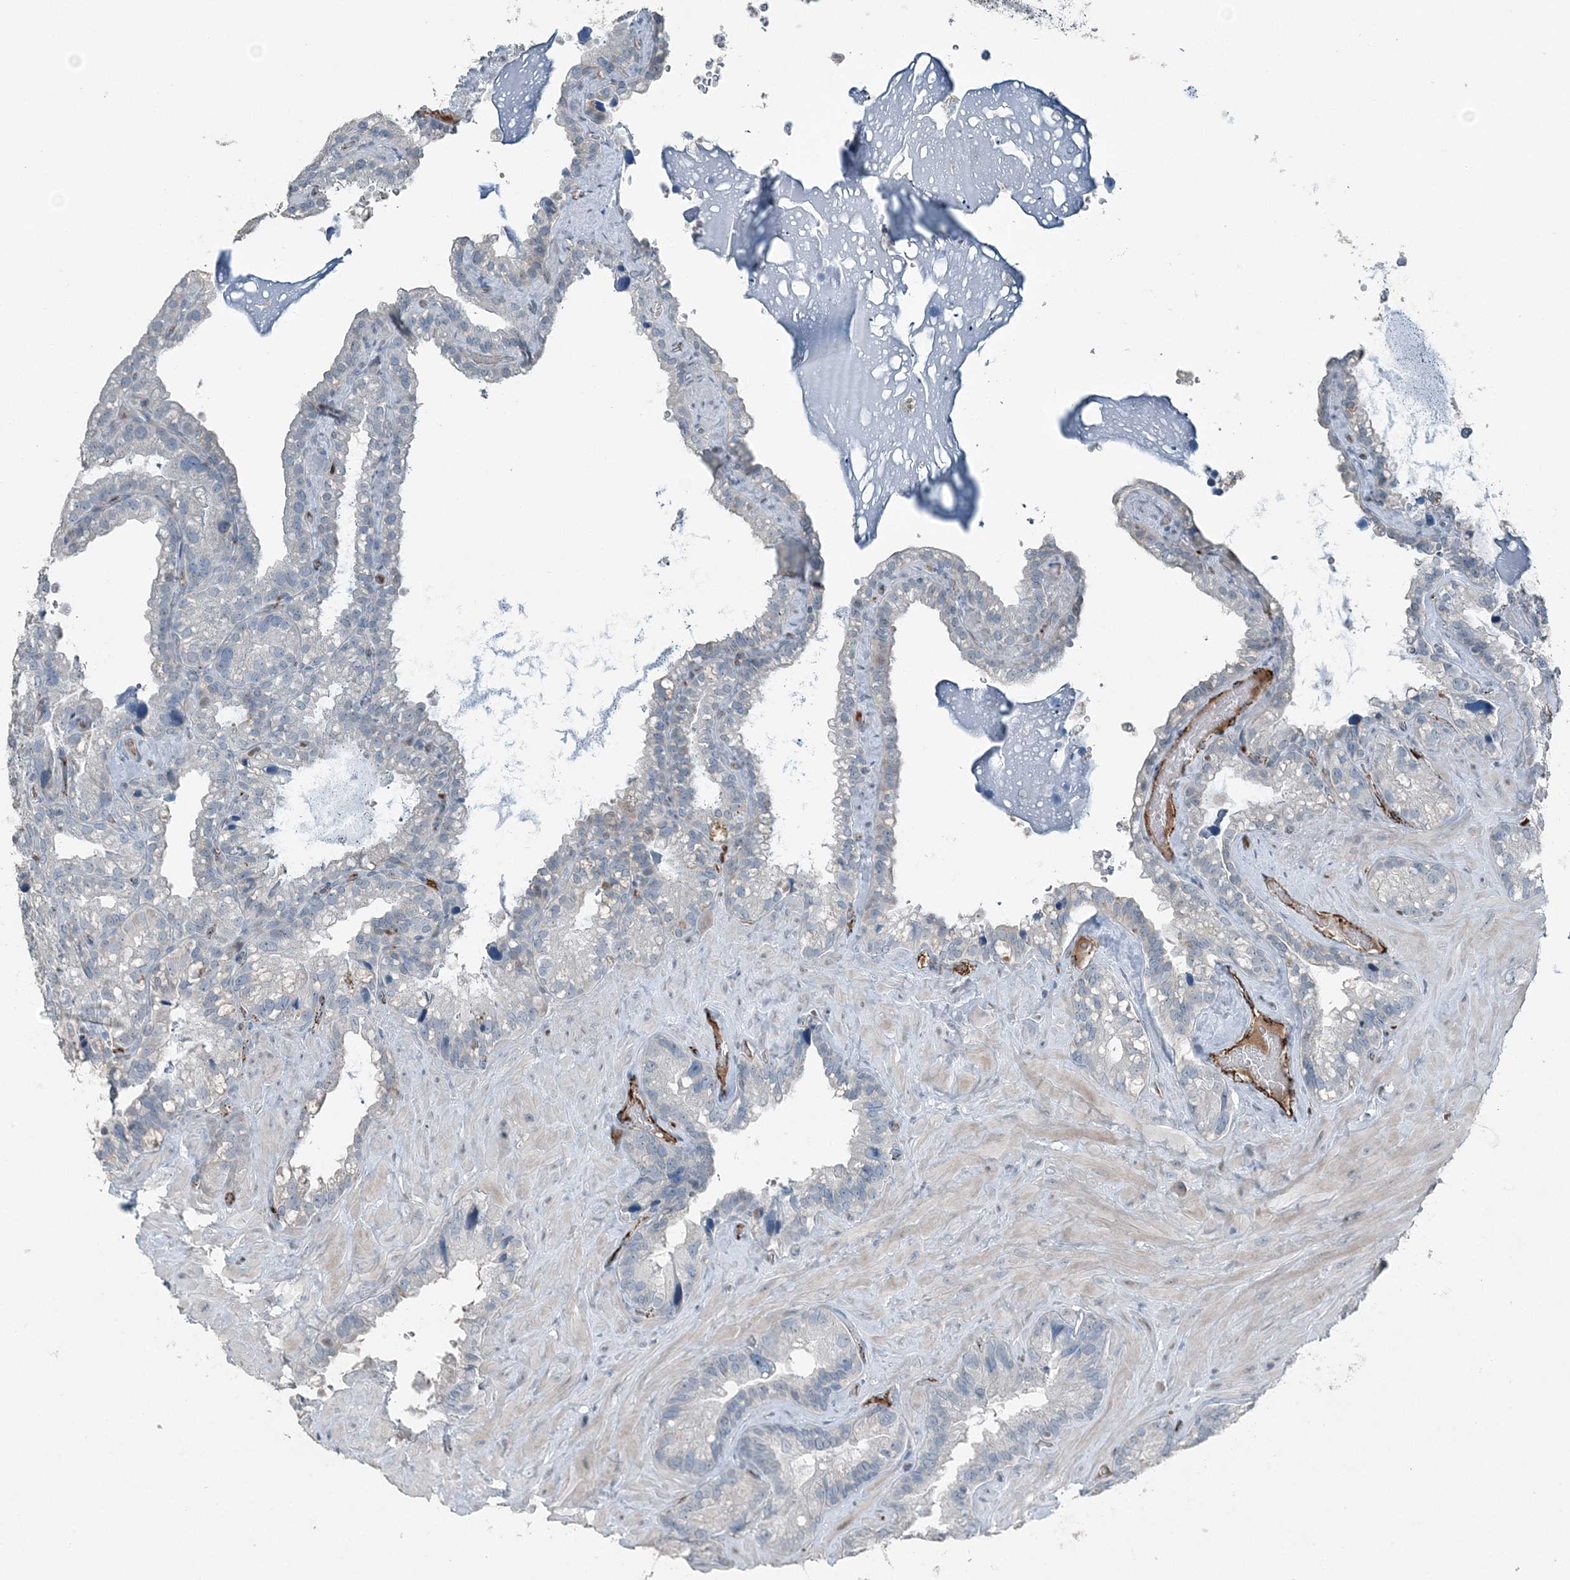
{"staining": {"intensity": "negative", "quantity": "none", "location": "none"}, "tissue": "seminal vesicle", "cell_type": "Glandular cells", "image_type": "normal", "snomed": [{"axis": "morphology", "description": "Normal tissue, NOS"}, {"axis": "topography", "description": "Prostate"}, {"axis": "topography", "description": "Seminal veicle"}], "caption": "This is an immunohistochemistry (IHC) photomicrograph of benign human seminal vesicle. There is no positivity in glandular cells.", "gene": "ELOVL7", "patient": {"sex": "male", "age": 68}}